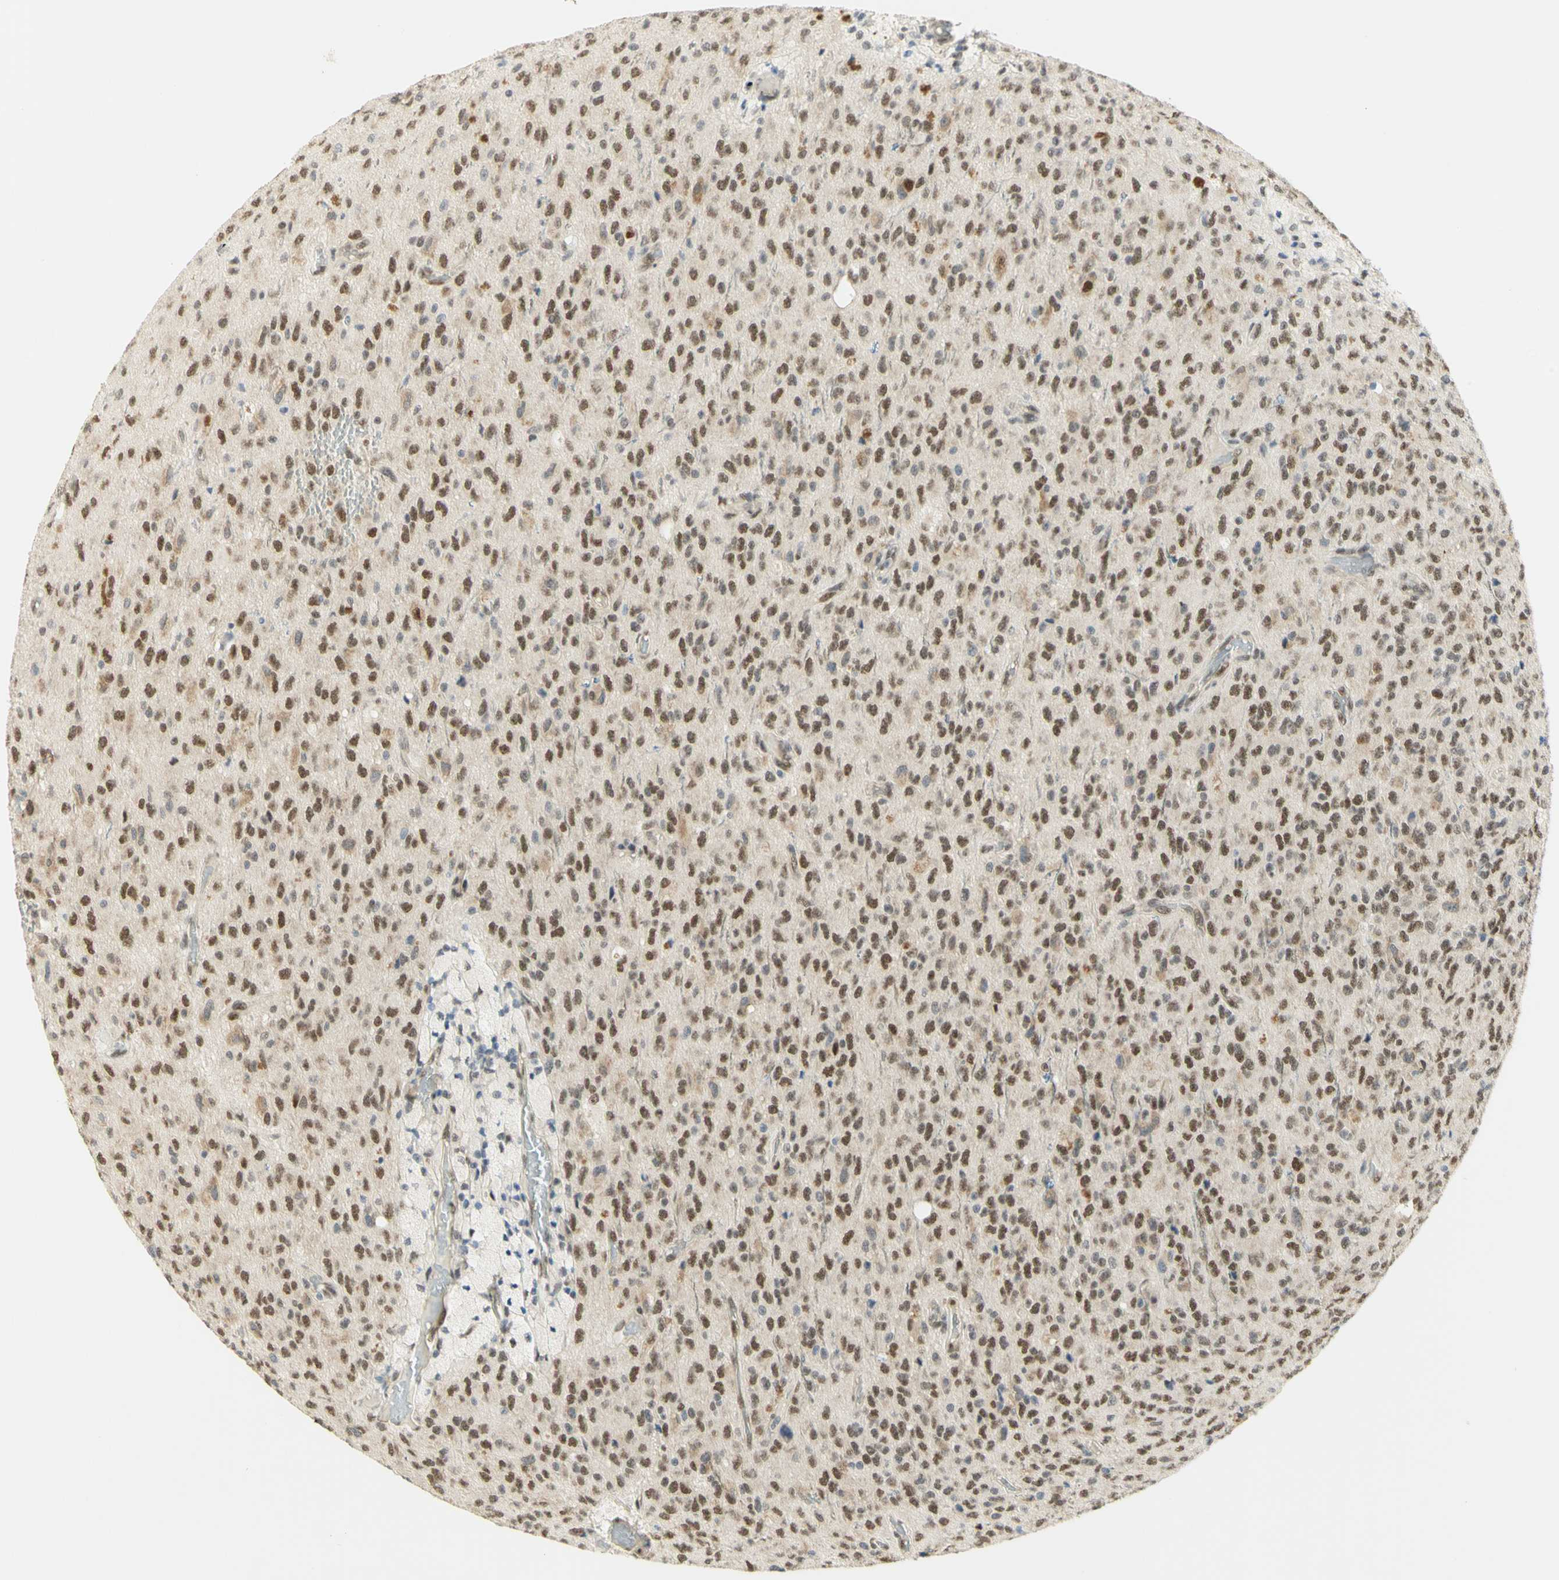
{"staining": {"intensity": "moderate", "quantity": "25%-75%", "location": "nuclear"}, "tissue": "glioma", "cell_type": "Tumor cells", "image_type": "cancer", "snomed": [{"axis": "morphology", "description": "Glioma, malignant, High grade"}, {"axis": "topography", "description": "pancreas cauda"}], "caption": "About 25%-75% of tumor cells in human glioma show moderate nuclear protein expression as visualized by brown immunohistochemical staining.", "gene": "DDX1", "patient": {"sex": "male", "age": 60}}